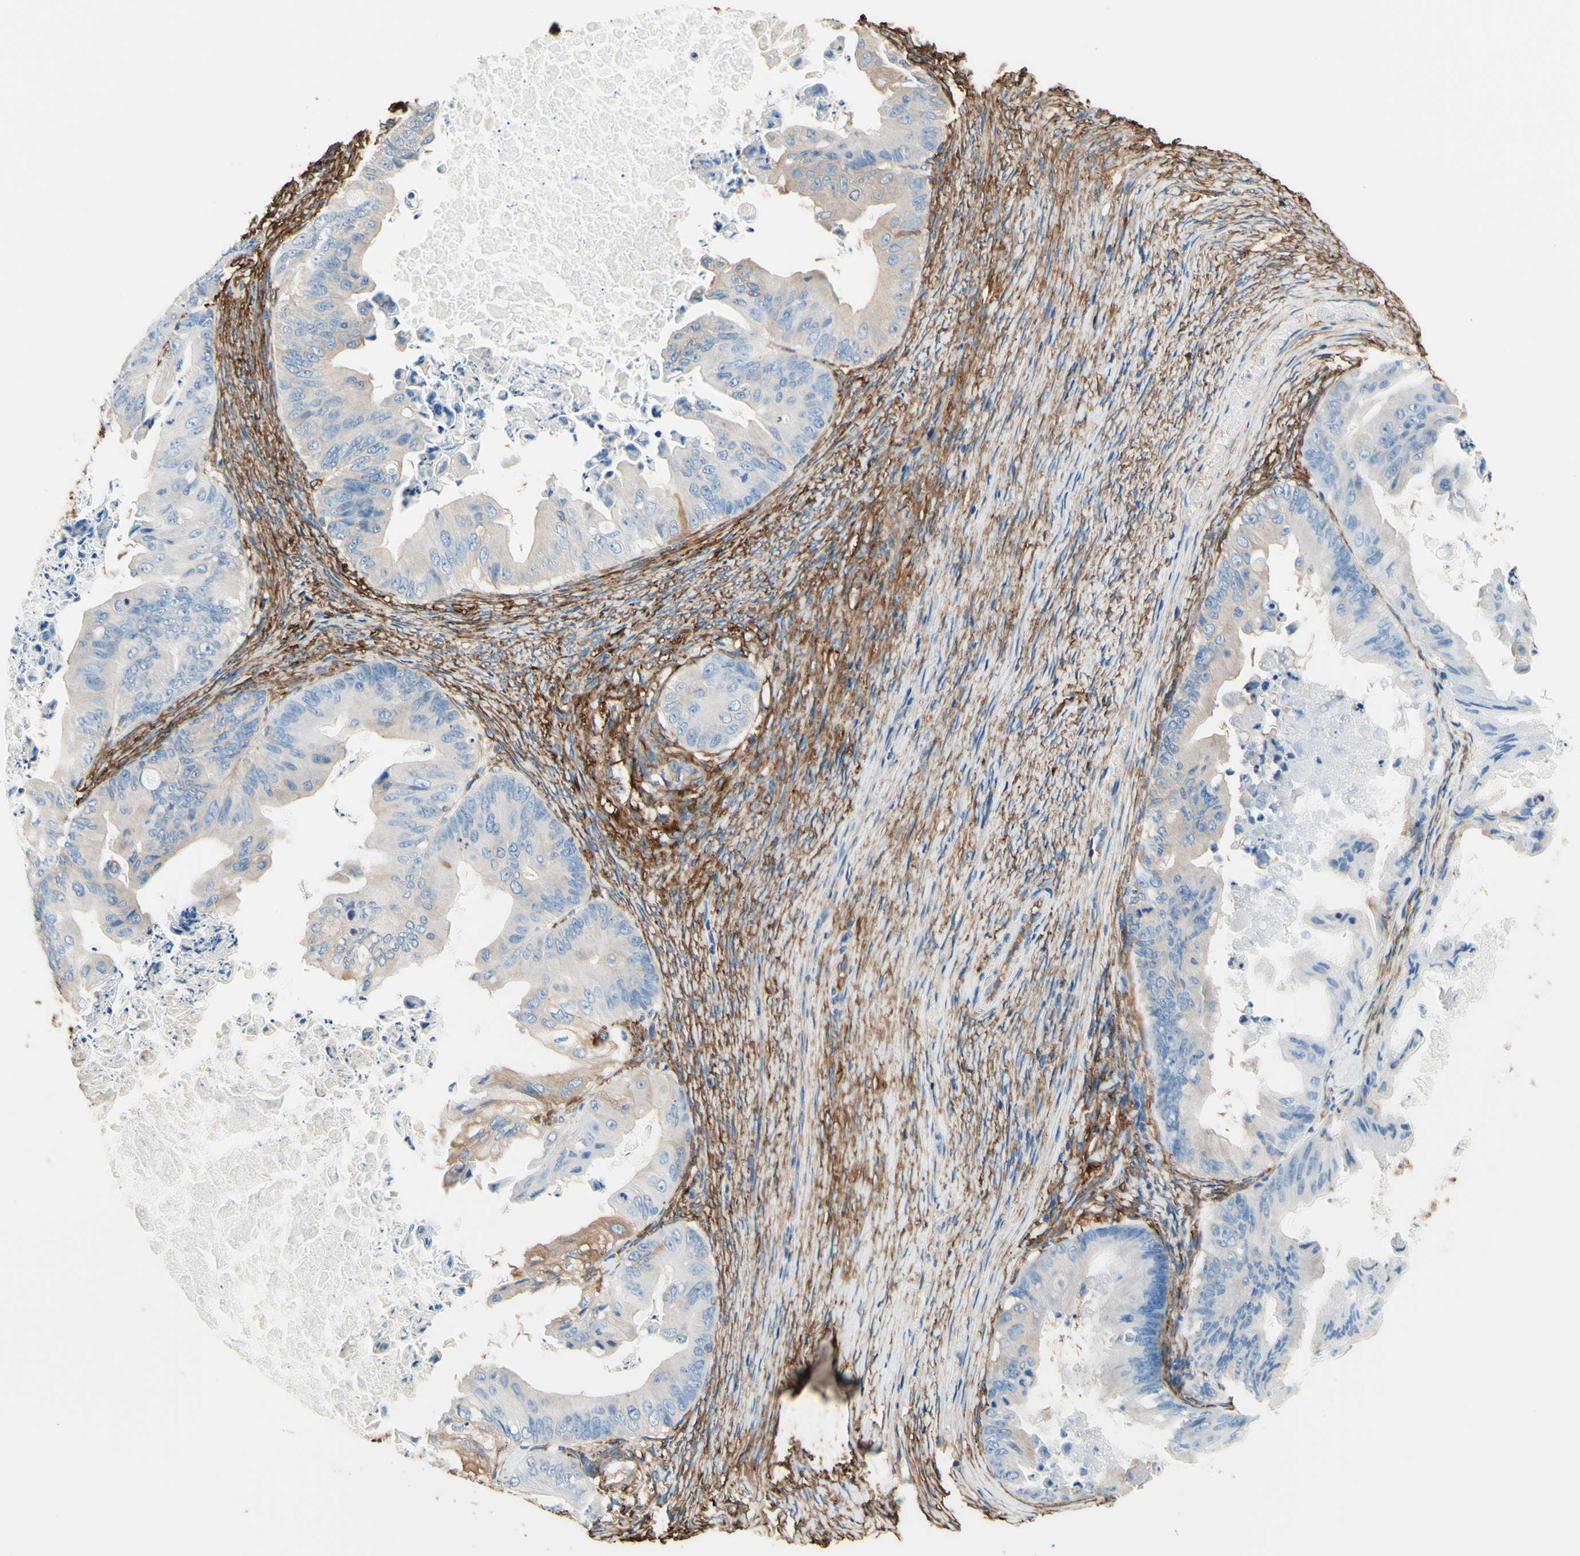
{"staining": {"intensity": "negative", "quantity": "none", "location": "none"}, "tissue": "ovarian cancer", "cell_type": "Tumor cells", "image_type": "cancer", "snomed": [{"axis": "morphology", "description": "Cystadenocarcinoma, mucinous, NOS"}, {"axis": "topography", "description": "Ovary"}], "caption": "Tumor cells show no significant protein expression in ovarian mucinous cystadenocarcinoma.", "gene": "DPYSL3", "patient": {"sex": "female", "age": 37}}